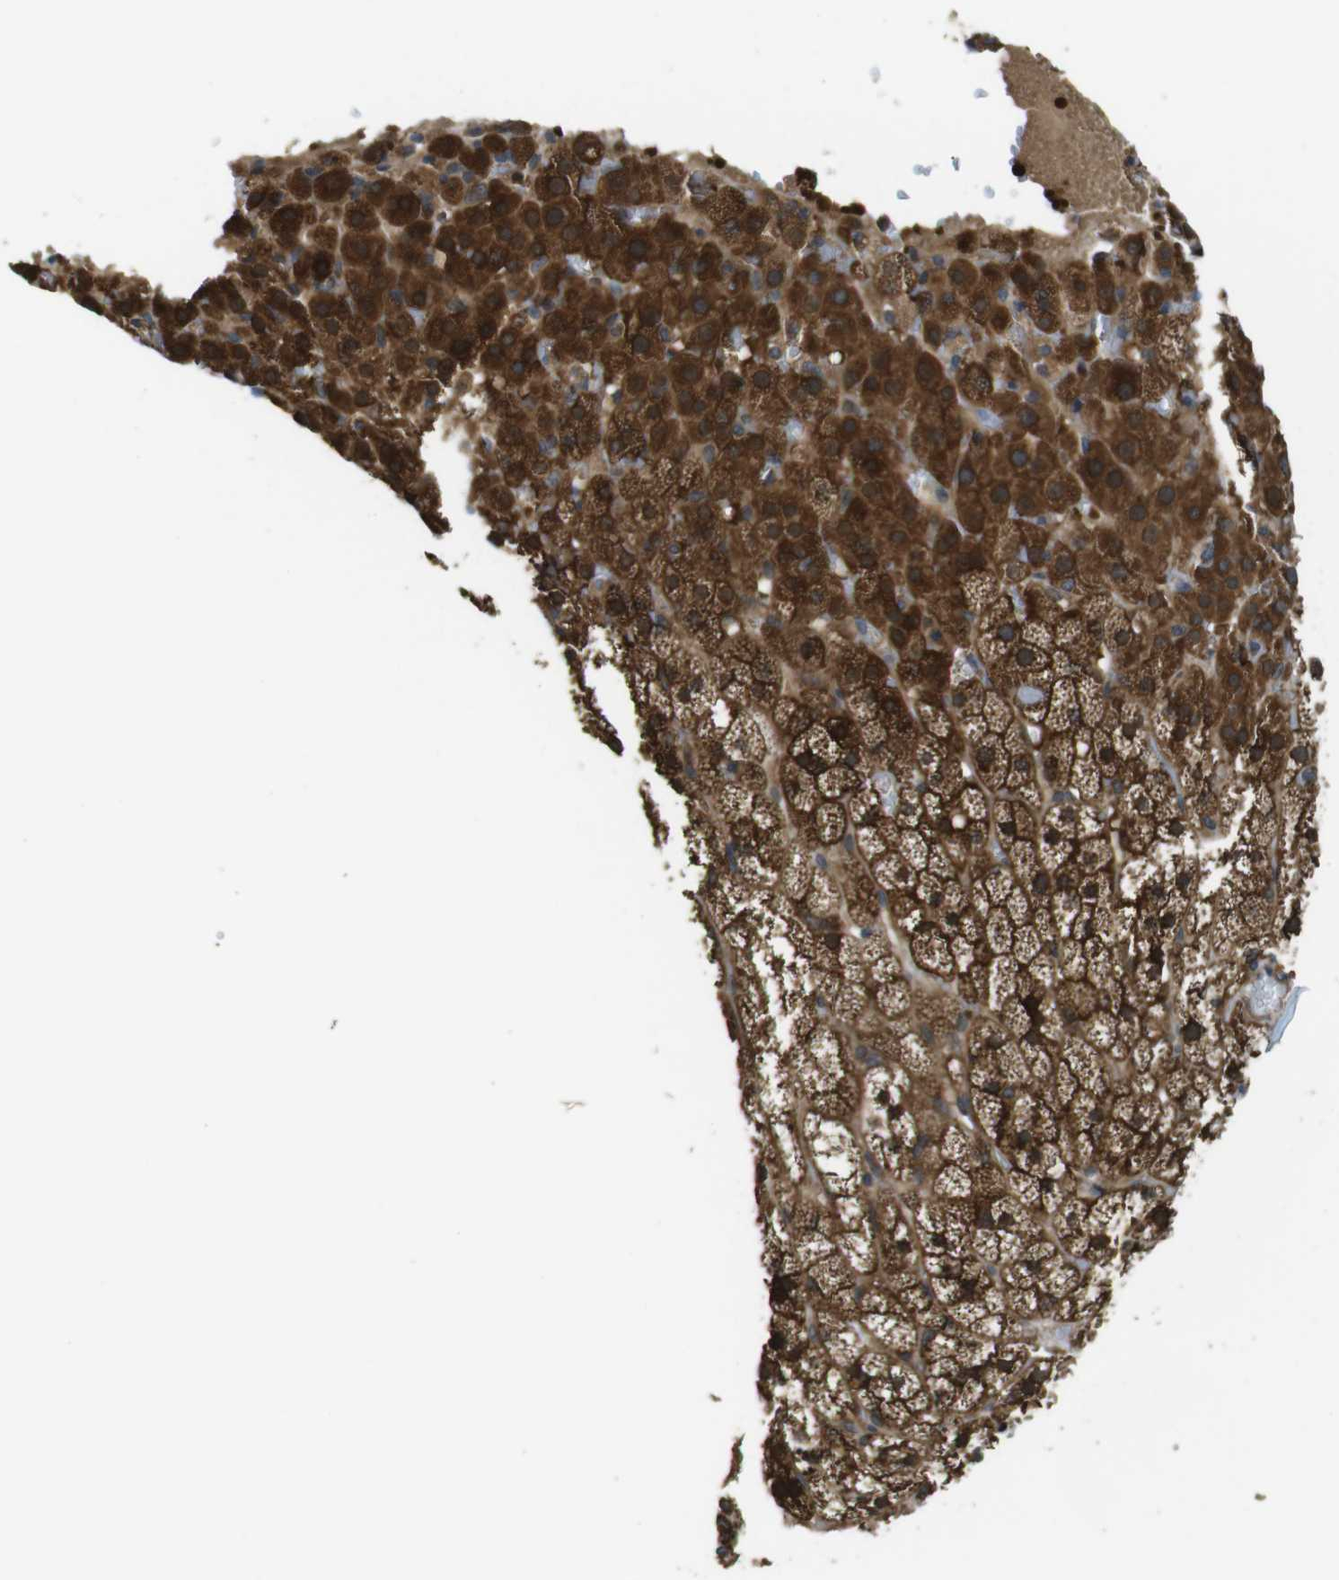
{"staining": {"intensity": "strong", "quantity": ">75%", "location": "cytoplasmic/membranous"}, "tissue": "adrenal gland", "cell_type": "Glandular cells", "image_type": "normal", "snomed": [{"axis": "morphology", "description": "Normal tissue, NOS"}, {"axis": "topography", "description": "Adrenal gland"}], "caption": "Protein expression analysis of unremarkable human adrenal gland reveals strong cytoplasmic/membranous staining in about >75% of glandular cells. The protein of interest is stained brown, and the nuclei are stained in blue (DAB IHC with brightfield microscopy, high magnification).", "gene": "LRRC3B", "patient": {"sex": "male", "age": 35}}